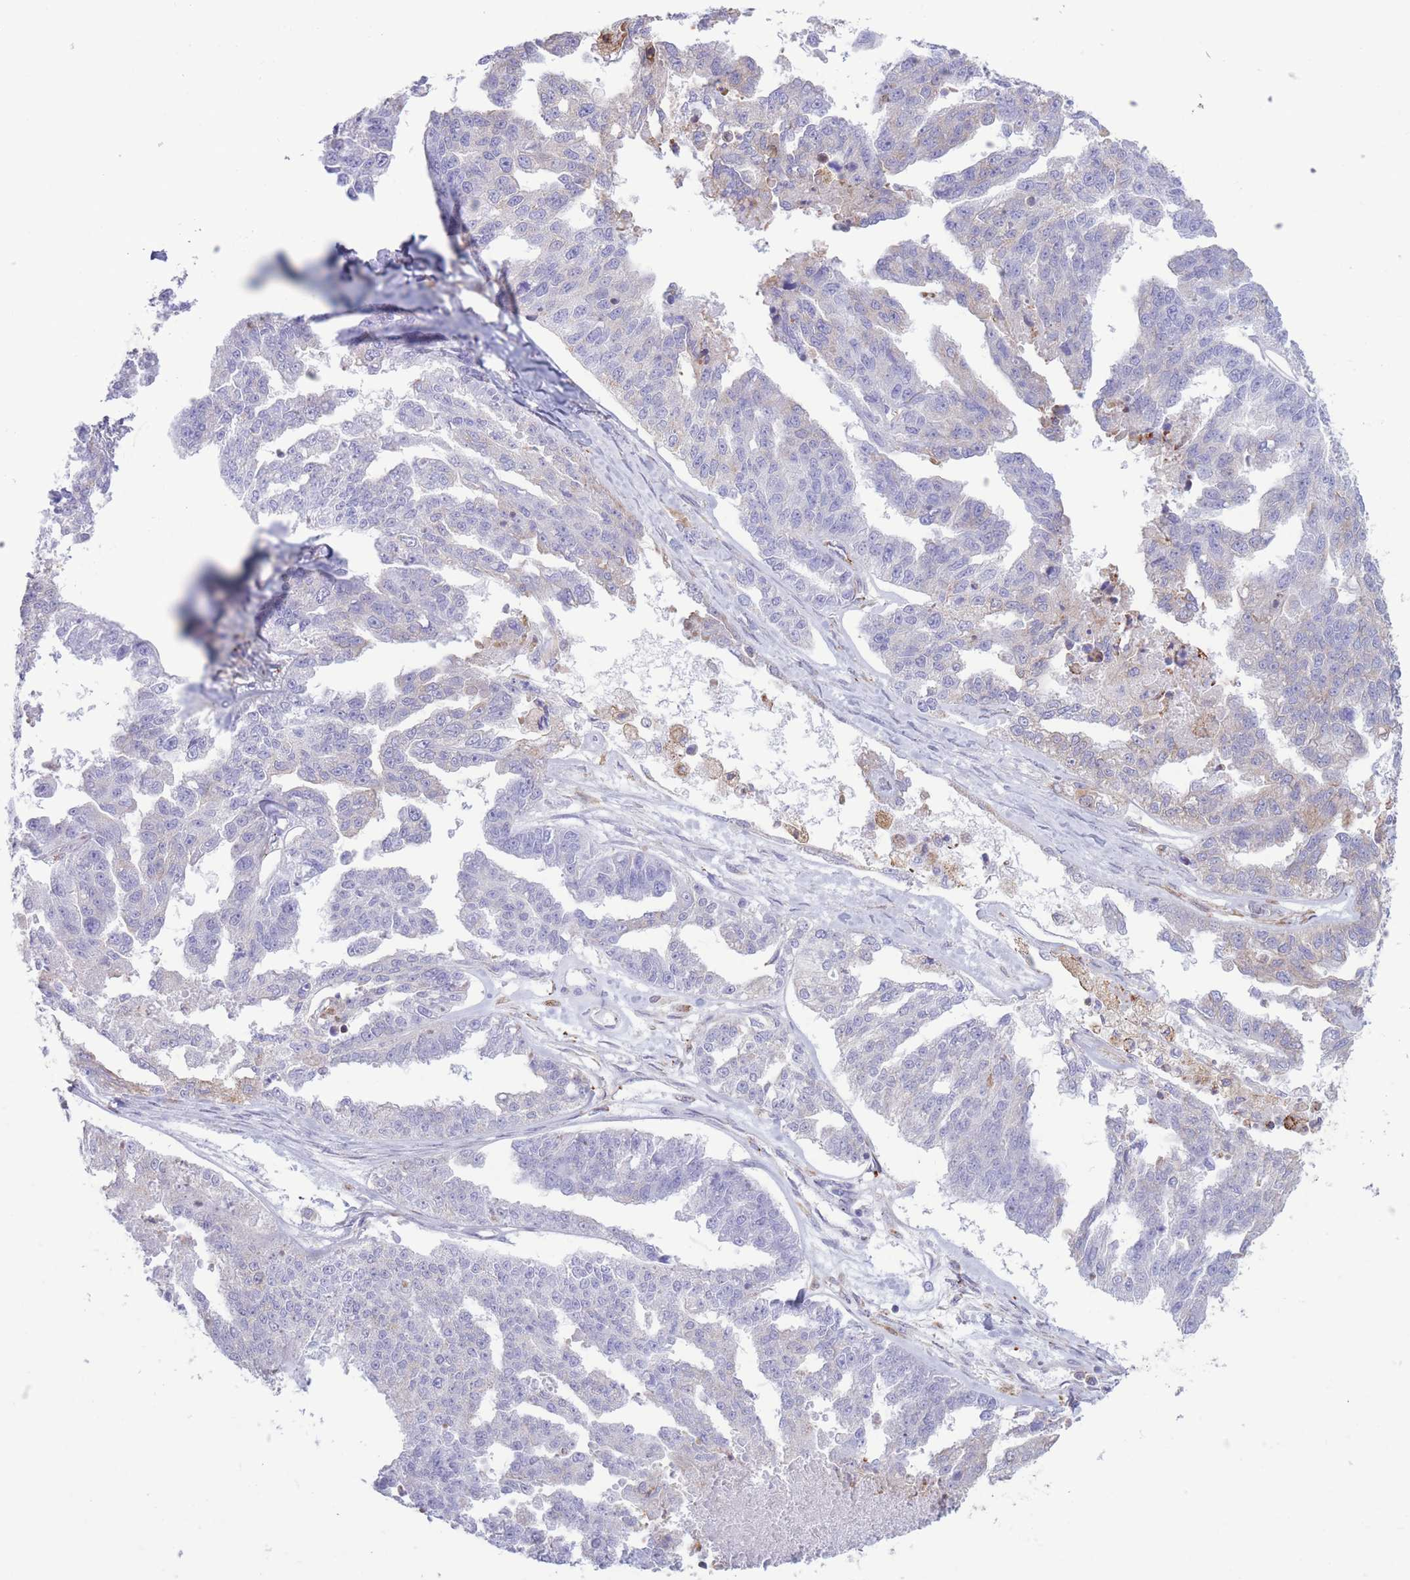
{"staining": {"intensity": "negative", "quantity": "none", "location": "none"}, "tissue": "ovarian cancer", "cell_type": "Tumor cells", "image_type": "cancer", "snomed": [{"axis": "morphology", "description": "Cystadenocarcinoma, serous, NOS"}, {"axis": "topography", "description": "Ovary"}], "caption": "Immunohistochemistry histopathology image of human serous cystadenocarcinoma (ovarian) stained for a protein (brown), which demonstrates no expression in tumor cells. (Stains: DAB immunohistochemistry with hematoxylin counter stain, Microscopy: brightfield microscopy at high magnification).", "gene": "MYDGF", "patient": {"sex": "female", "age": 58}}